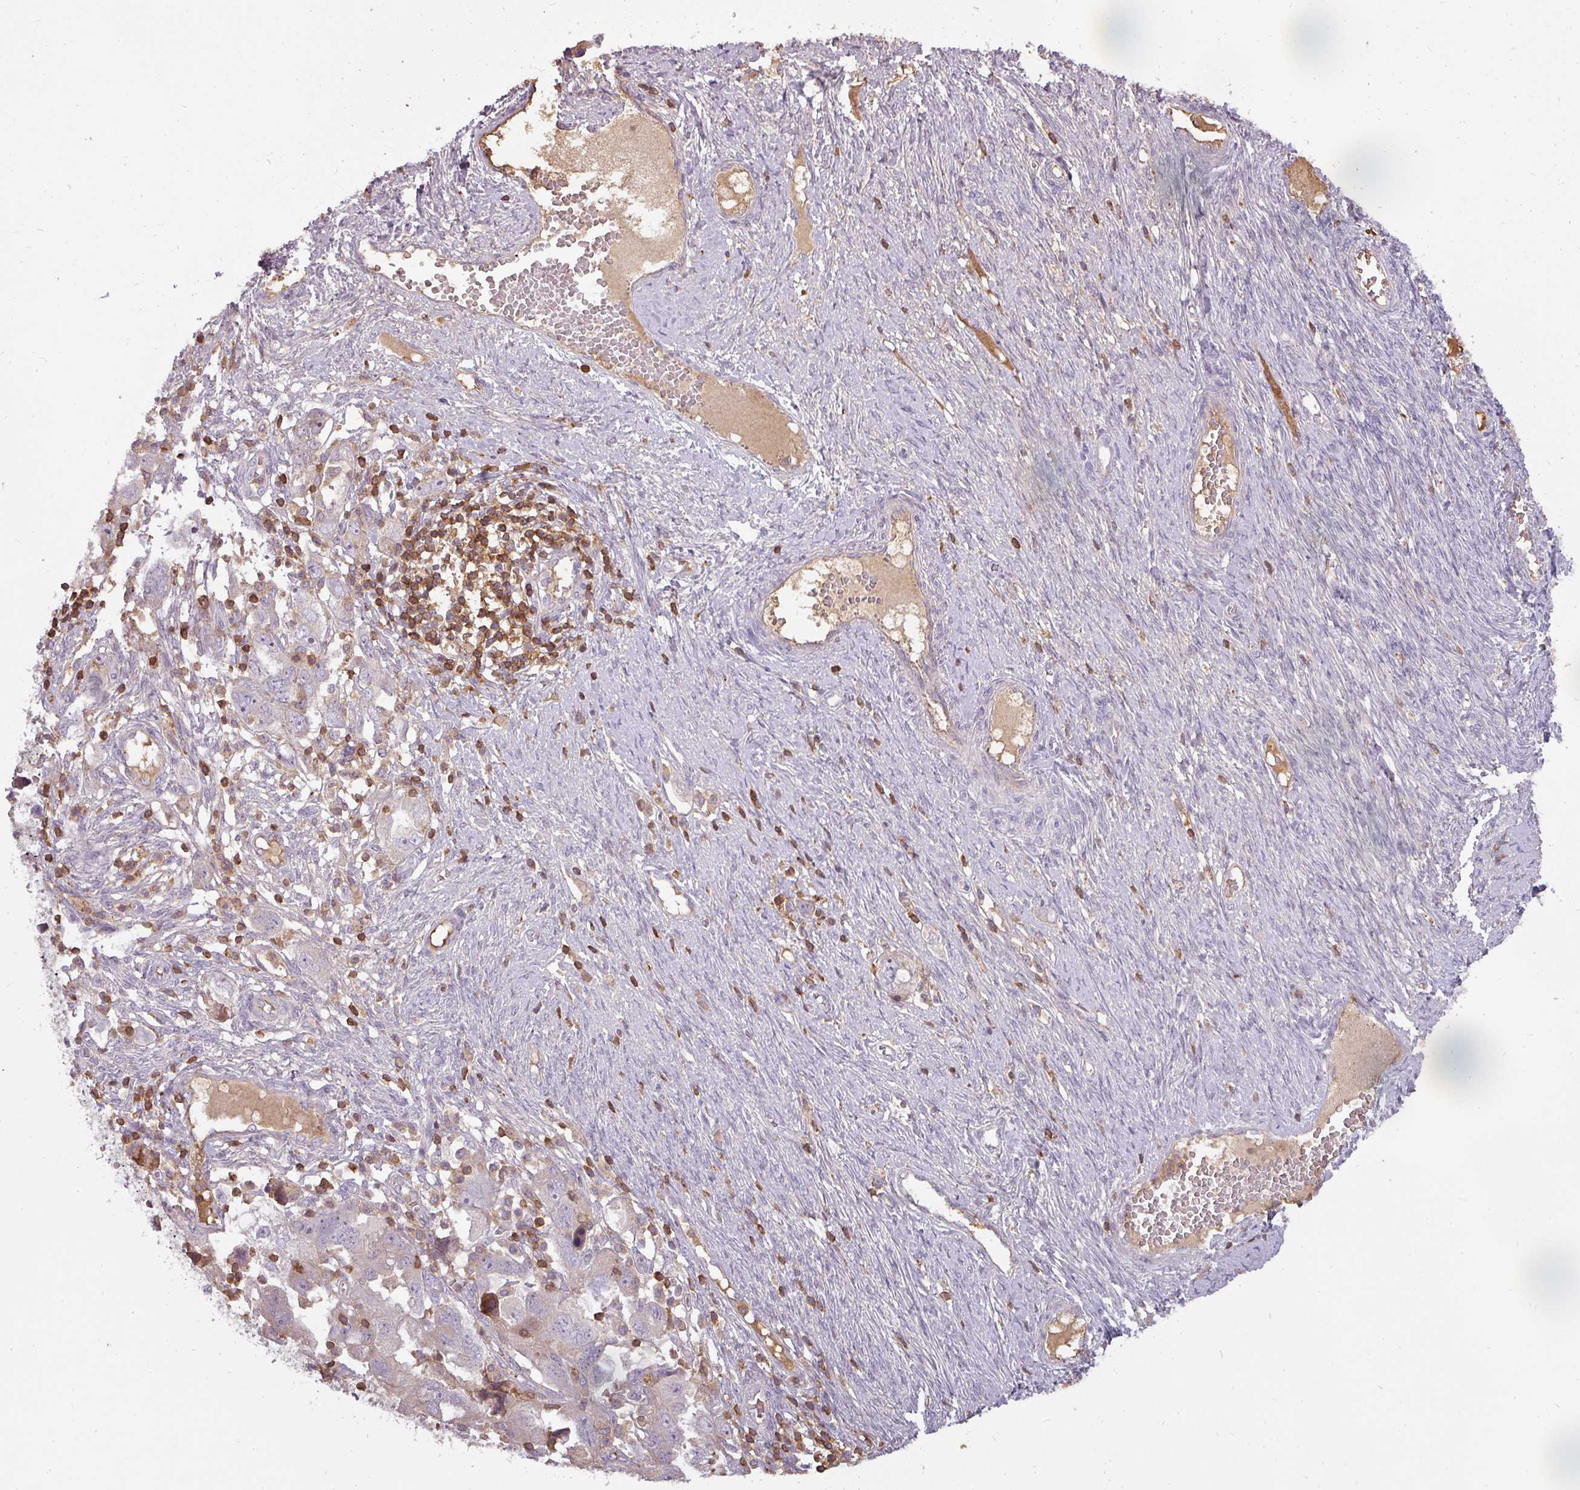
{"staining": {"intensity": "negative", "quantity": "none", "location": "none"}, "tissue": "ovarian cancer", "cell_type": "Tumor cells", "image_type": "cancer", "snomed": [{"axis": "morphology", "description": "Carcinoma, NOS"}, {"axis": "morphology", "description": "Cystadenocarcinoma, serous, NOS"}, {"axis": "topography", "description": "Ovary"}], "caption": "A histopathology image of human ovarian carcinoma is negative for staining in tumor cells.", "gene": "STK4", "patient": {"sex": "female", "age": 69}}